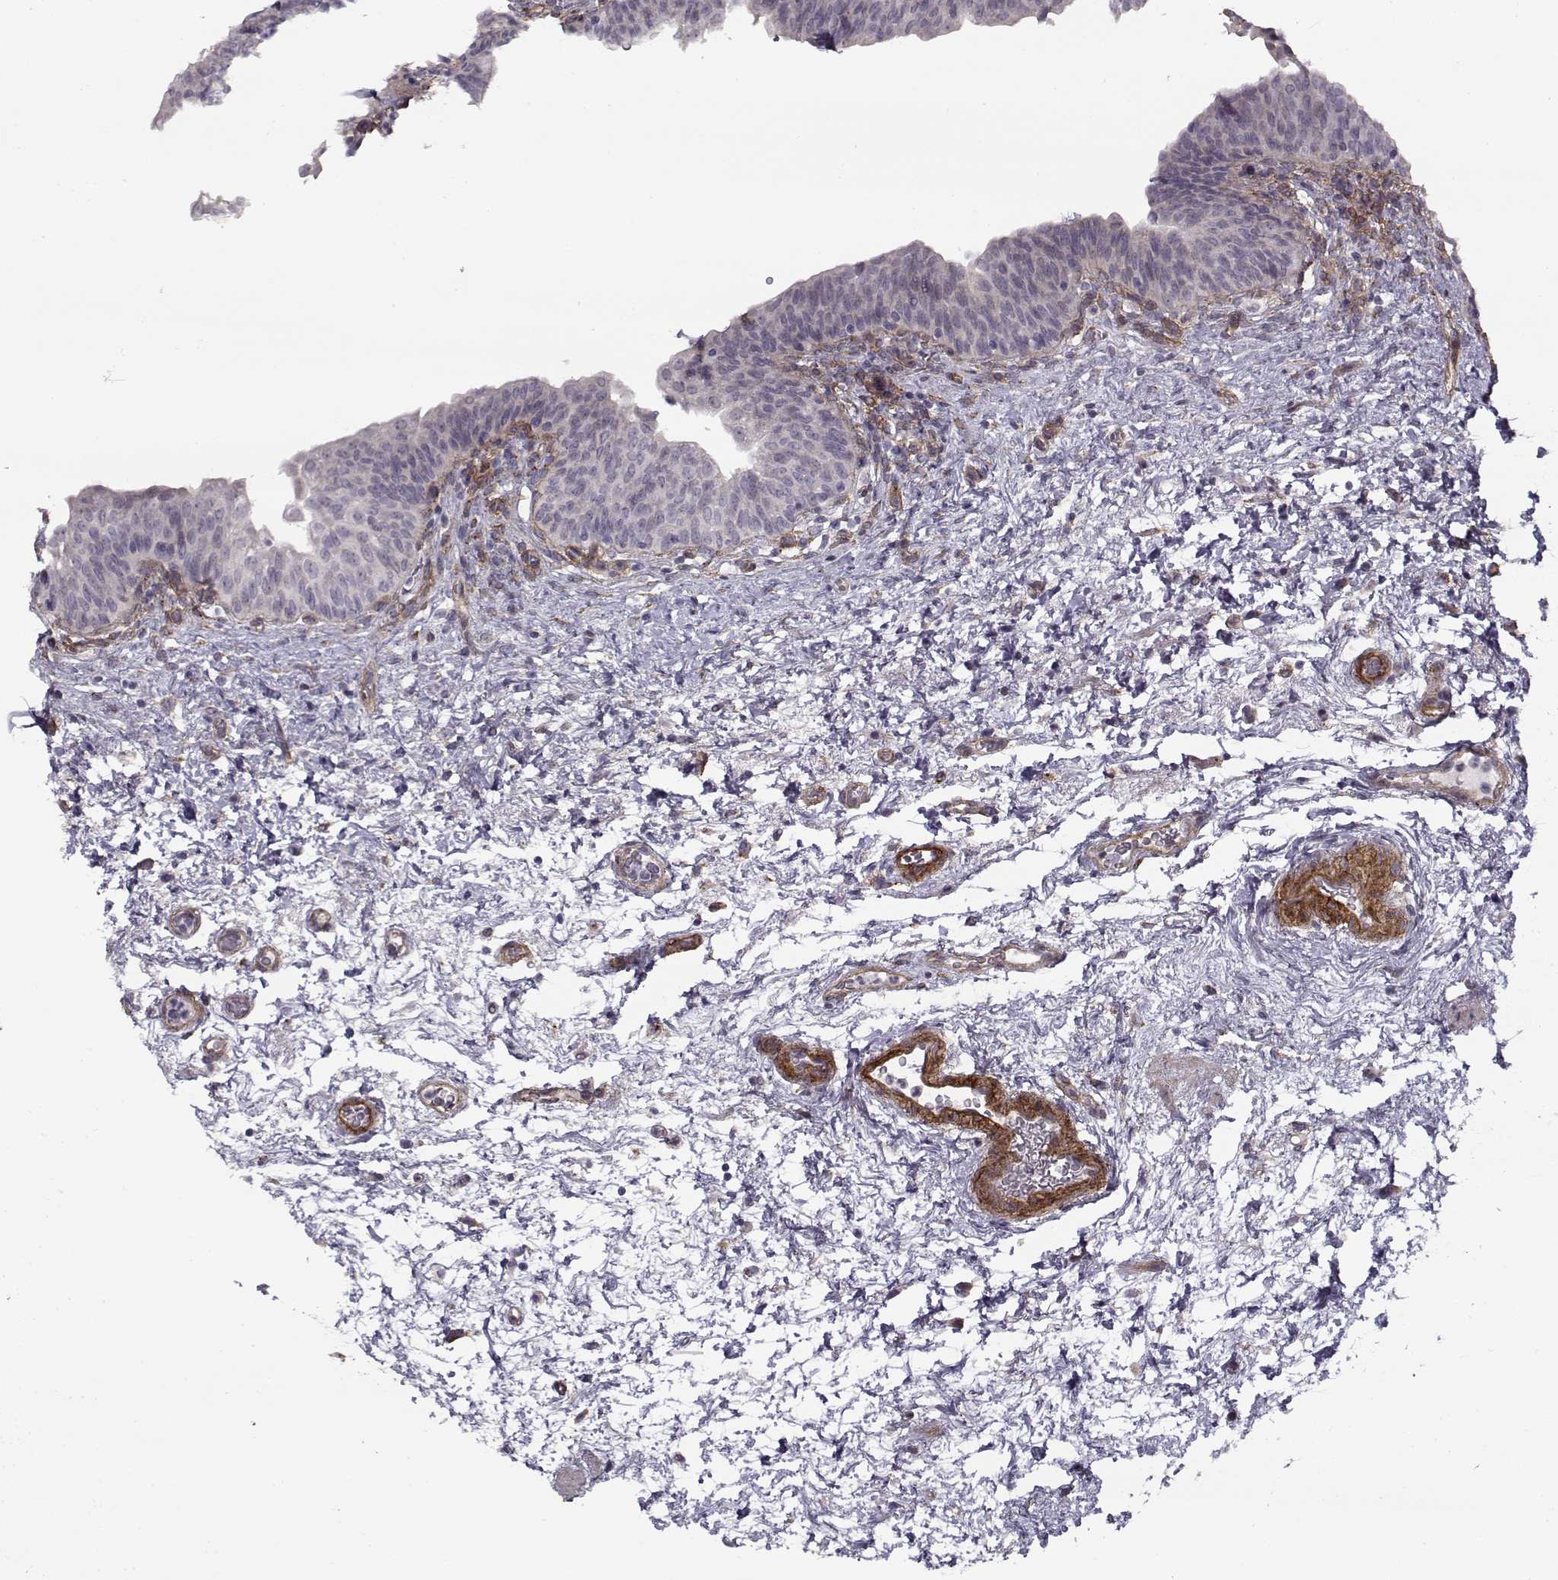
{"staining": {"intensity": "negative", "quantity": "none", "location": "none"}, "tissue": "urinary bladder", "cell_type": "Urothelial cells", "image_type": "normal", "snomed": [{"axis": "morphology", "description": "Normal tissue, NOS"}, {"axis": "topography", "description": "Urinary bladder"}], "caption": "This image is of benign urinary bladder stained with immunohistochemistry to label a protein in brown with the nuclei are counter-stained blue. There is no expression in urothelial cells.", "gene": "LAMB2", "patient": {"sex": "male", "age": 69}}